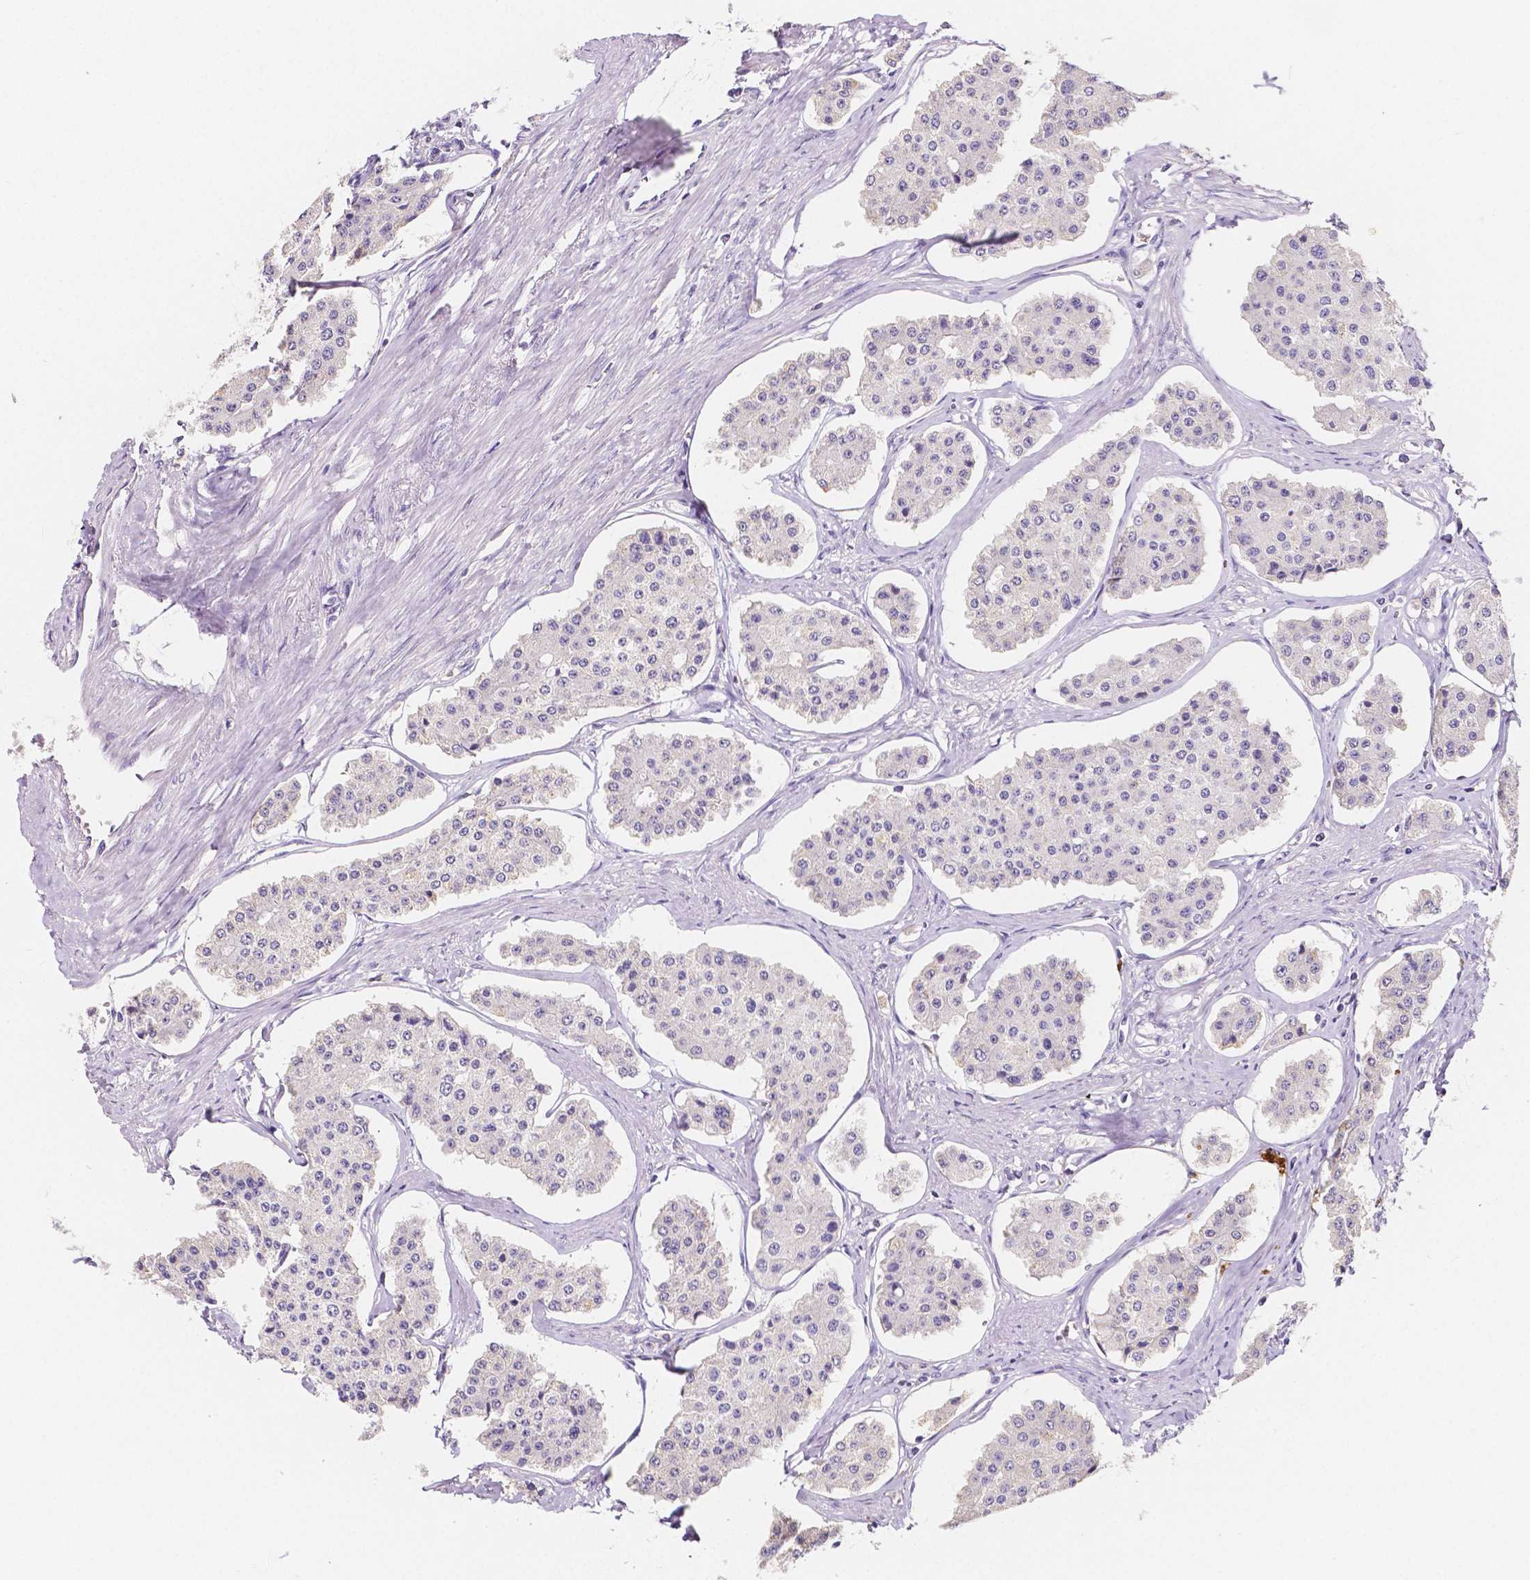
{"staining": {"intensity": "negative", "quantity": "none", "location": "none"}, "tissue": "carcinoid", "cell_type": "Tumor cells", "image_type": "cancer", "snomed": [{"axis": "morphology", "description": "Carcinoid, malignant, NOS"}, {"axis": "topography", "description": "Small intestine"}], "caption": "The immunohistochemistry (IHC) image has no significant staining in tumor cells of carcinoid tissue. (Stains: DAB (3,3'-diaminobenzidine) immunohistochemistry (IHC) with hematoxylin counter stain, Microscopy: brightfield microscopy at high magnification).", "gene": "ACP5", "patient": {"sex": "female", "age": 65}}